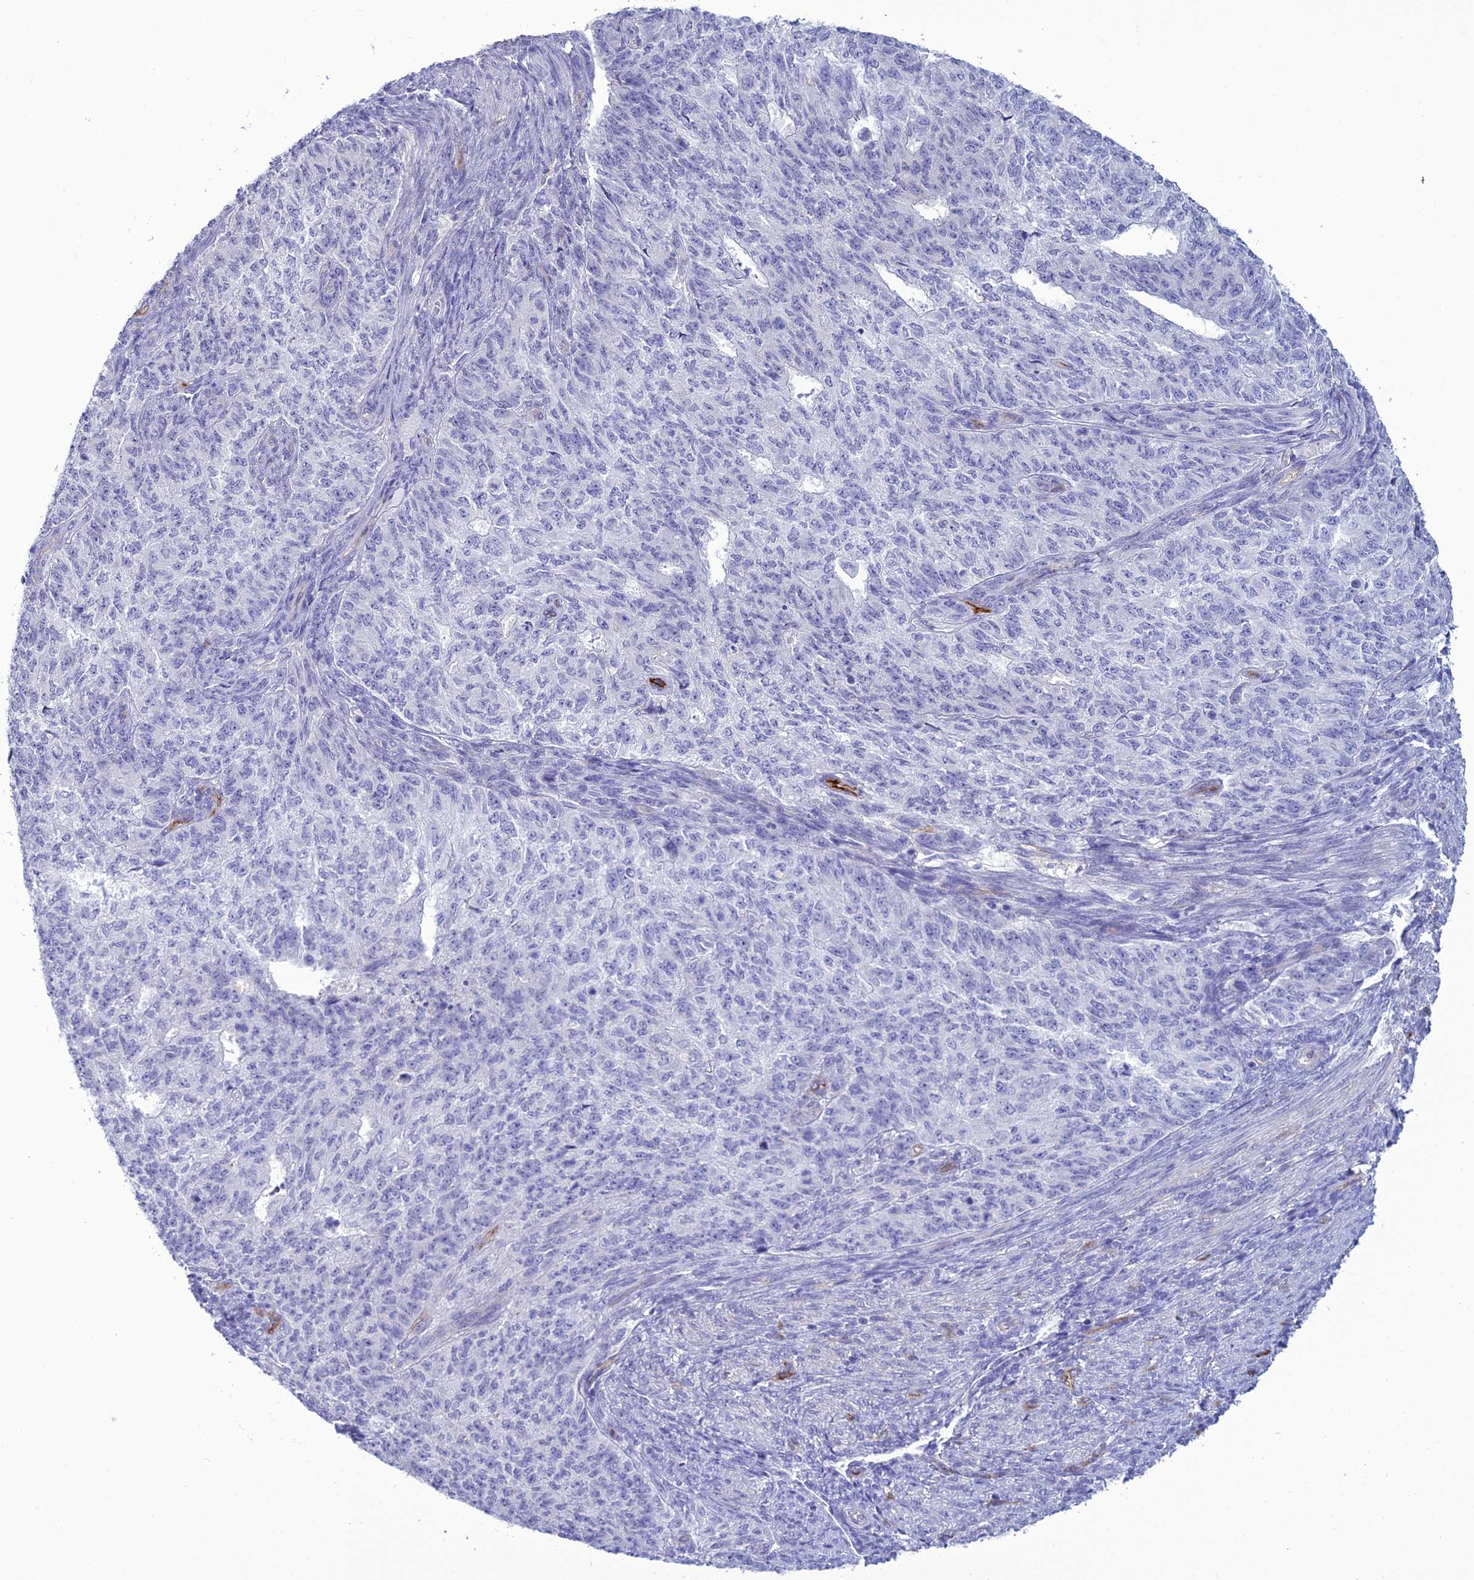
{"staining": {"intensity": "negative", "quantity": "none", "location": "none"}, "tissue": "endometrial cancer", "cell_type": "Tumor cells", "image_type": "cancer", "snomed": [{"axis": "morphology", "description": "Adenocarcinoma, NOS"}, {"axis": "topography", "description": "Endometrium"}], "caption": "The immunohistochemistry (IHC) micrograph has no significant expression in tumor cells of endometrial cancer (adenocarcinoma) tissue. (Stains: DAB (3,3'-diaminobenzidine) immunohistochemistry (IHC) with hematoxylin counter stain, Microscopy: brightfield microscopy at high magnification).", "gene": "ACE", "patient": {"sex": "female", "age": 32}}